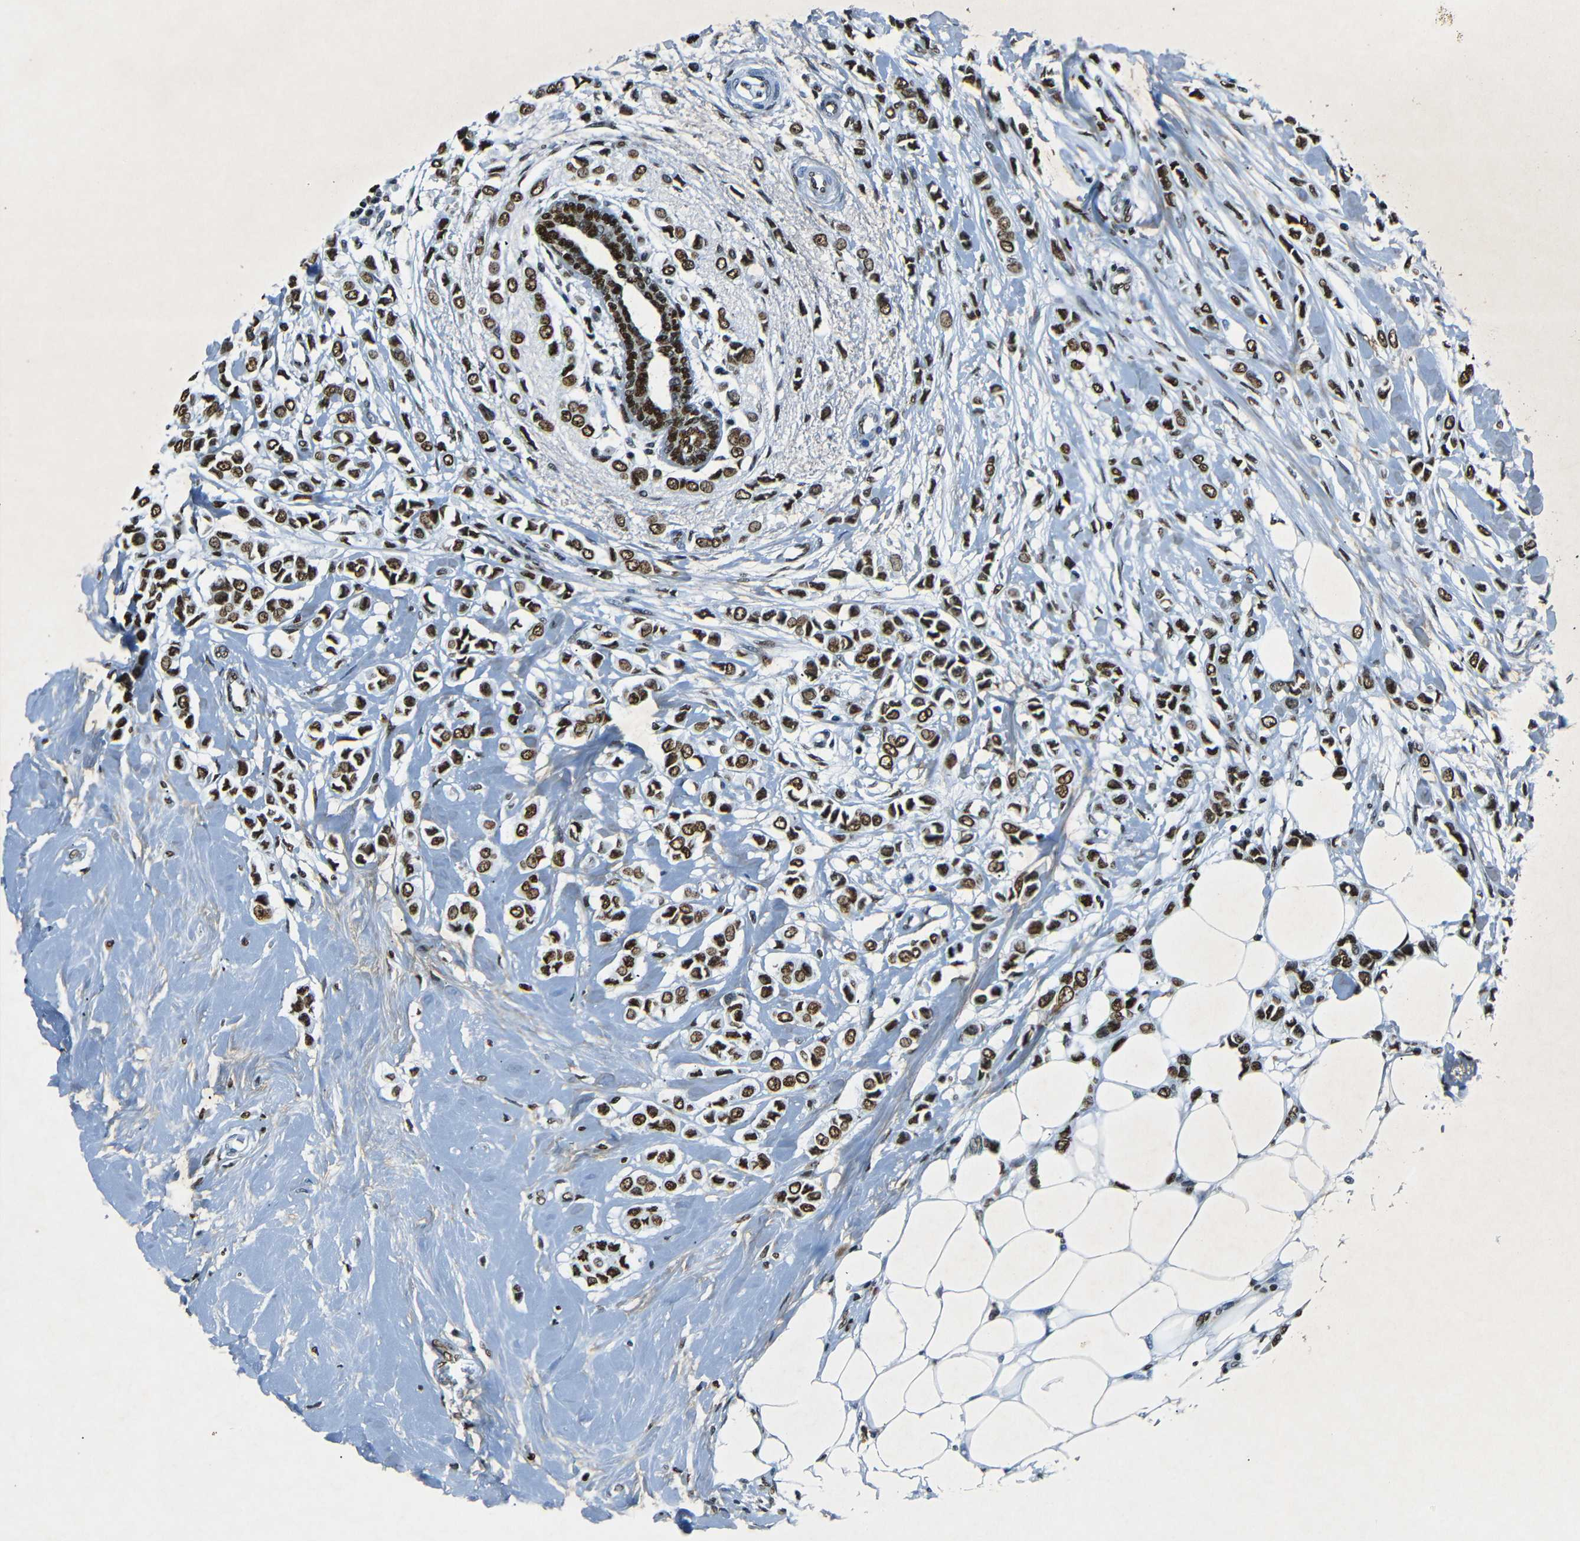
{"staining": {"intensity": "strong", "quantity": ">75%", "location": "nuclear"}, "tissue": "breast cancer", "cell_type": "Tumor cells", "image_type": "cancer", "snomed": [{"axis": "morphology", "description": "Lobular carcinoma"}, {"axis": "topography", "description": "Breast"}], "caption": "Protein expression analysis of human lobular carcinoma (breast) reveals strong nuclear expression in approximately >75% of tumor cells.", "gene": "HMGN1", "patient": {"sex": "female", "age": 51}}